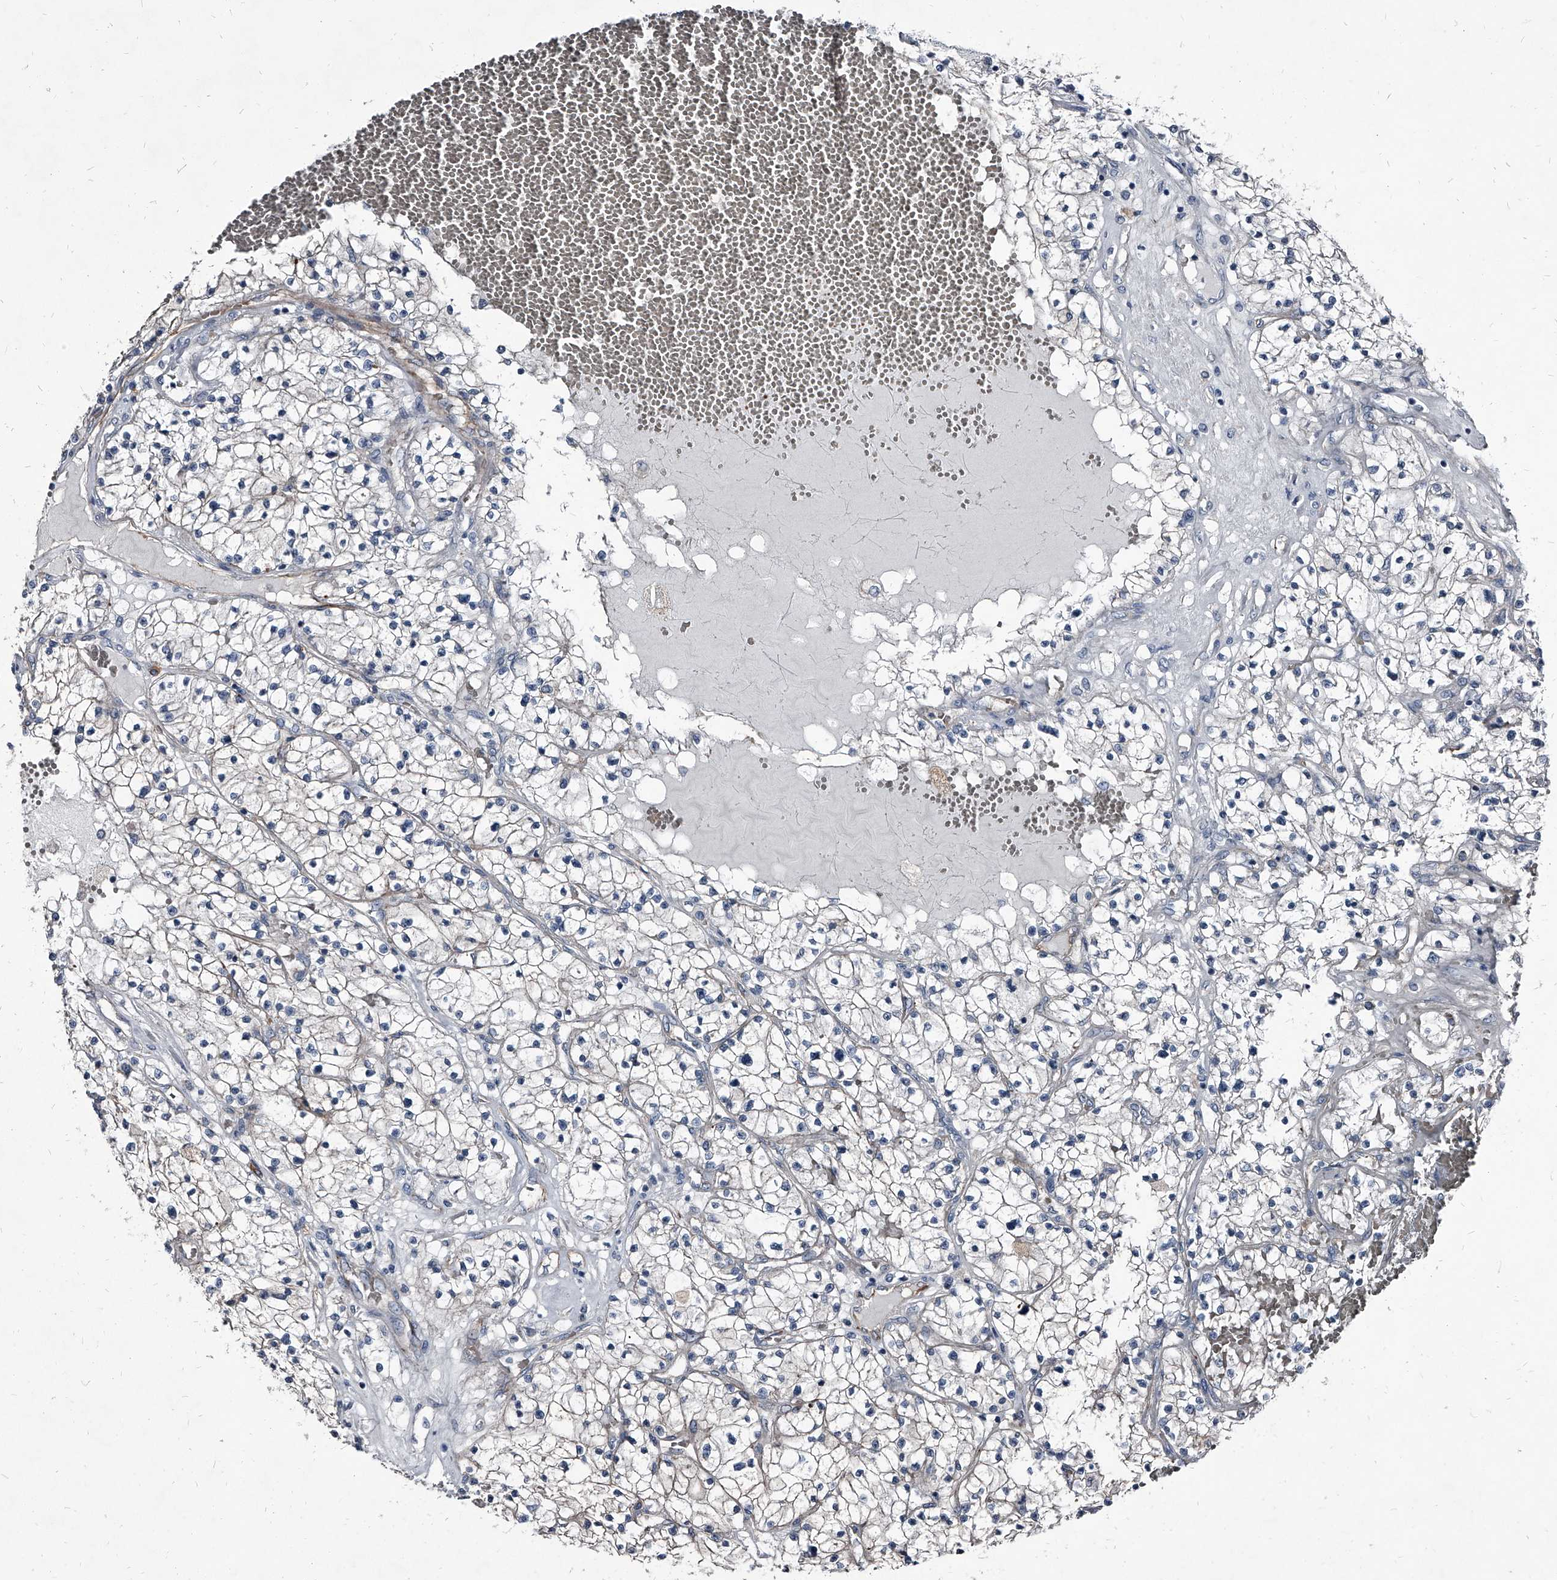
{"staining": {"intensity": "negative", "quantity": "none", "location": "none"}, "tissue": "renal cancer", "cell_type": "Tumor cells", "image_type": "cancer", "snomed": [{"axis": "morphology", "description": "Normal tissue, NOS"}, {"axis": "morphology", "description": "Adenocarcinoma, NOS"}, {"axis": "topography", "description": "Kidney"}], "caption": "Immunohistochemistry (IHC) photomicrograph of human renal cancer (adenocarcinoma) stained for a protein (brown), which reveals no expression in tumor cells.", "gene": "PGLYRP3", "patient": {"sex": "male", "age": 68}}